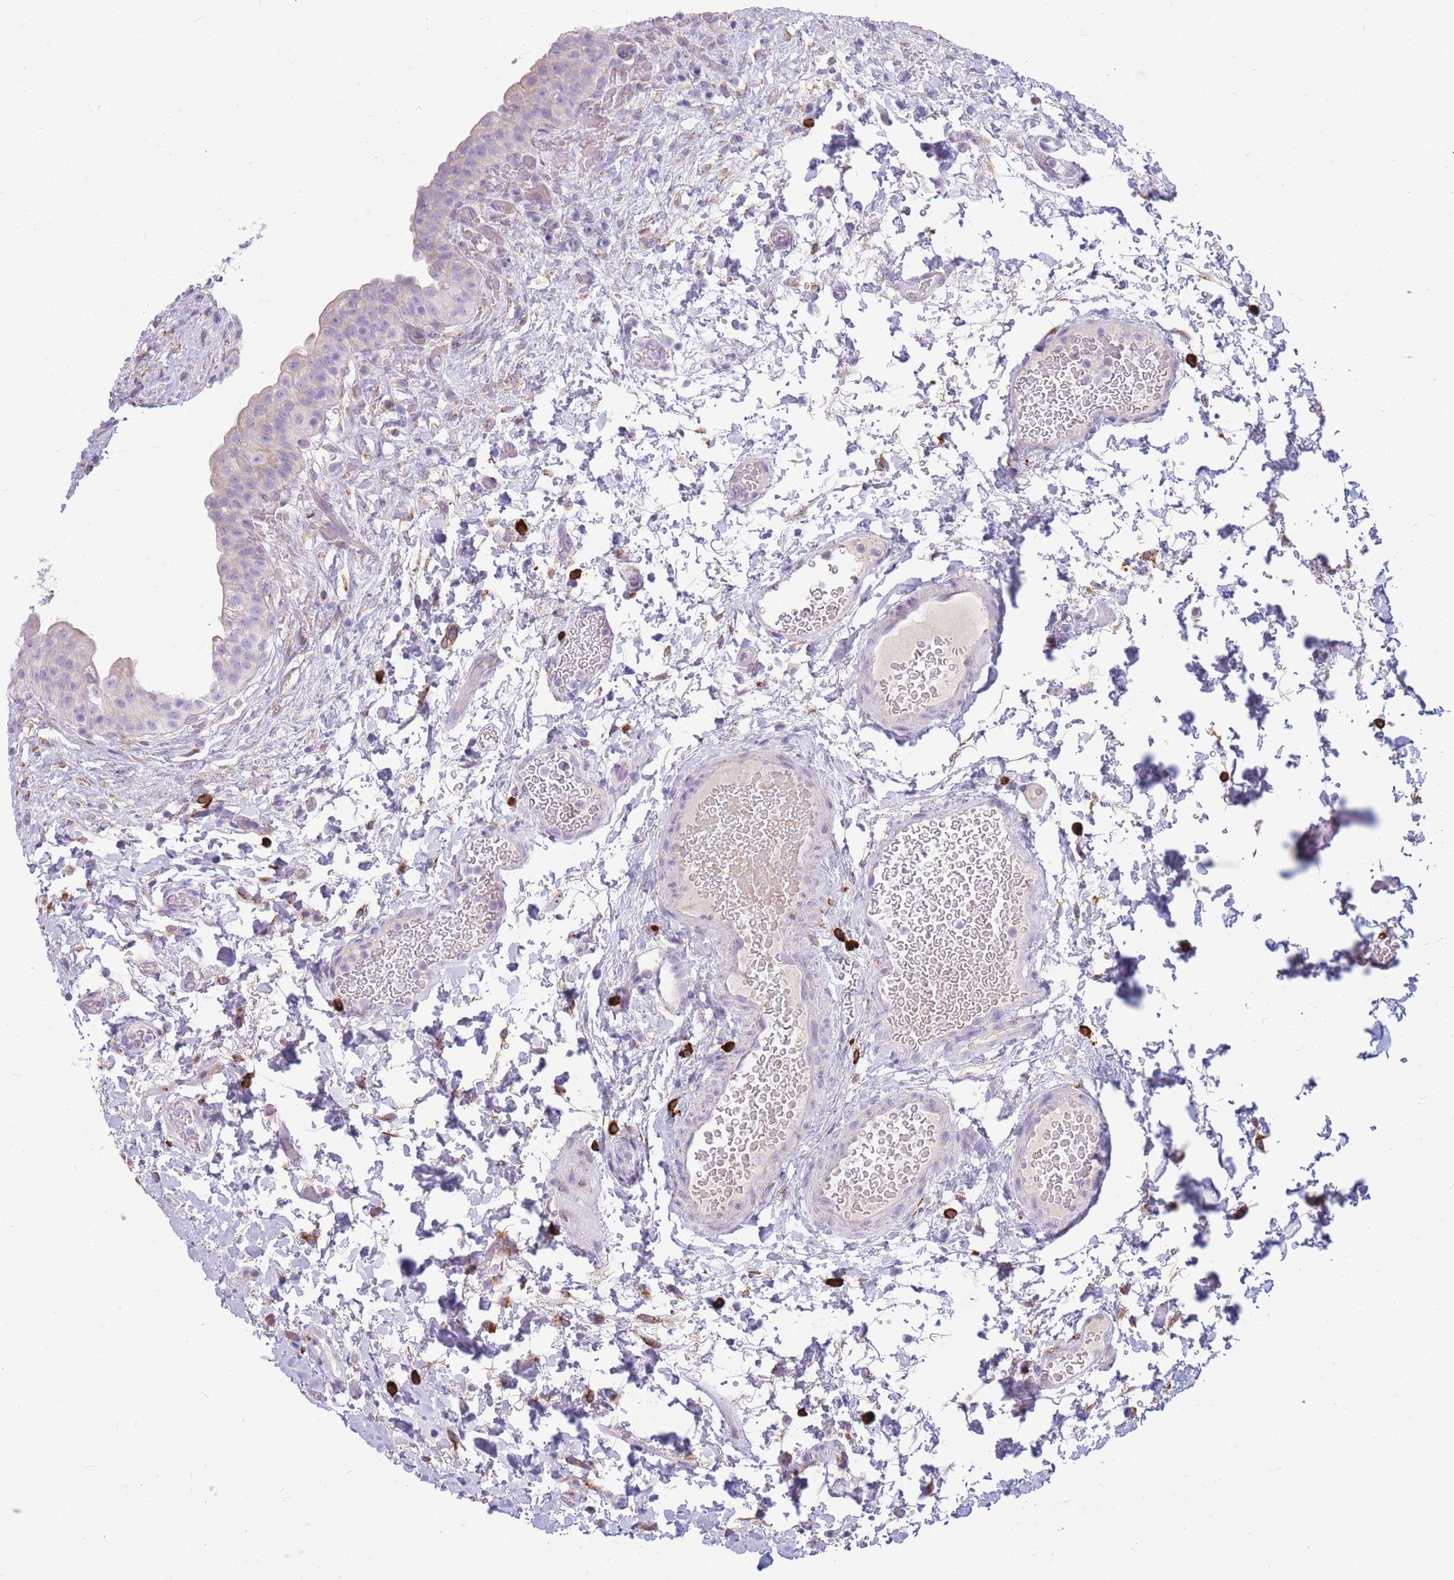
{"staining": {"intensity": "weak", "quantity": "<25%", "location": "cytoplasmic/membranous"}, "tissue": "urinary bladder", "cell_type": "Urothelial cells", "image_type": "normal", "snomed": [{"axis": "morphology", "description": "Normal tissue, NOS"}, {"axis": "topography", "description": "Urinary bladder"}], "caption": "IHC histopathology image of normal human urinary bladder stained for a protein (brown), which shows no expression in urothelial cells. The staining was performed using DAB to visualize the protein expression in brown, while the nuclei were stained in blue with hematoxylin (Magnification: 20x).", "gene": "TPSAB1", "patient": {"sex": "male", "age": 69}}